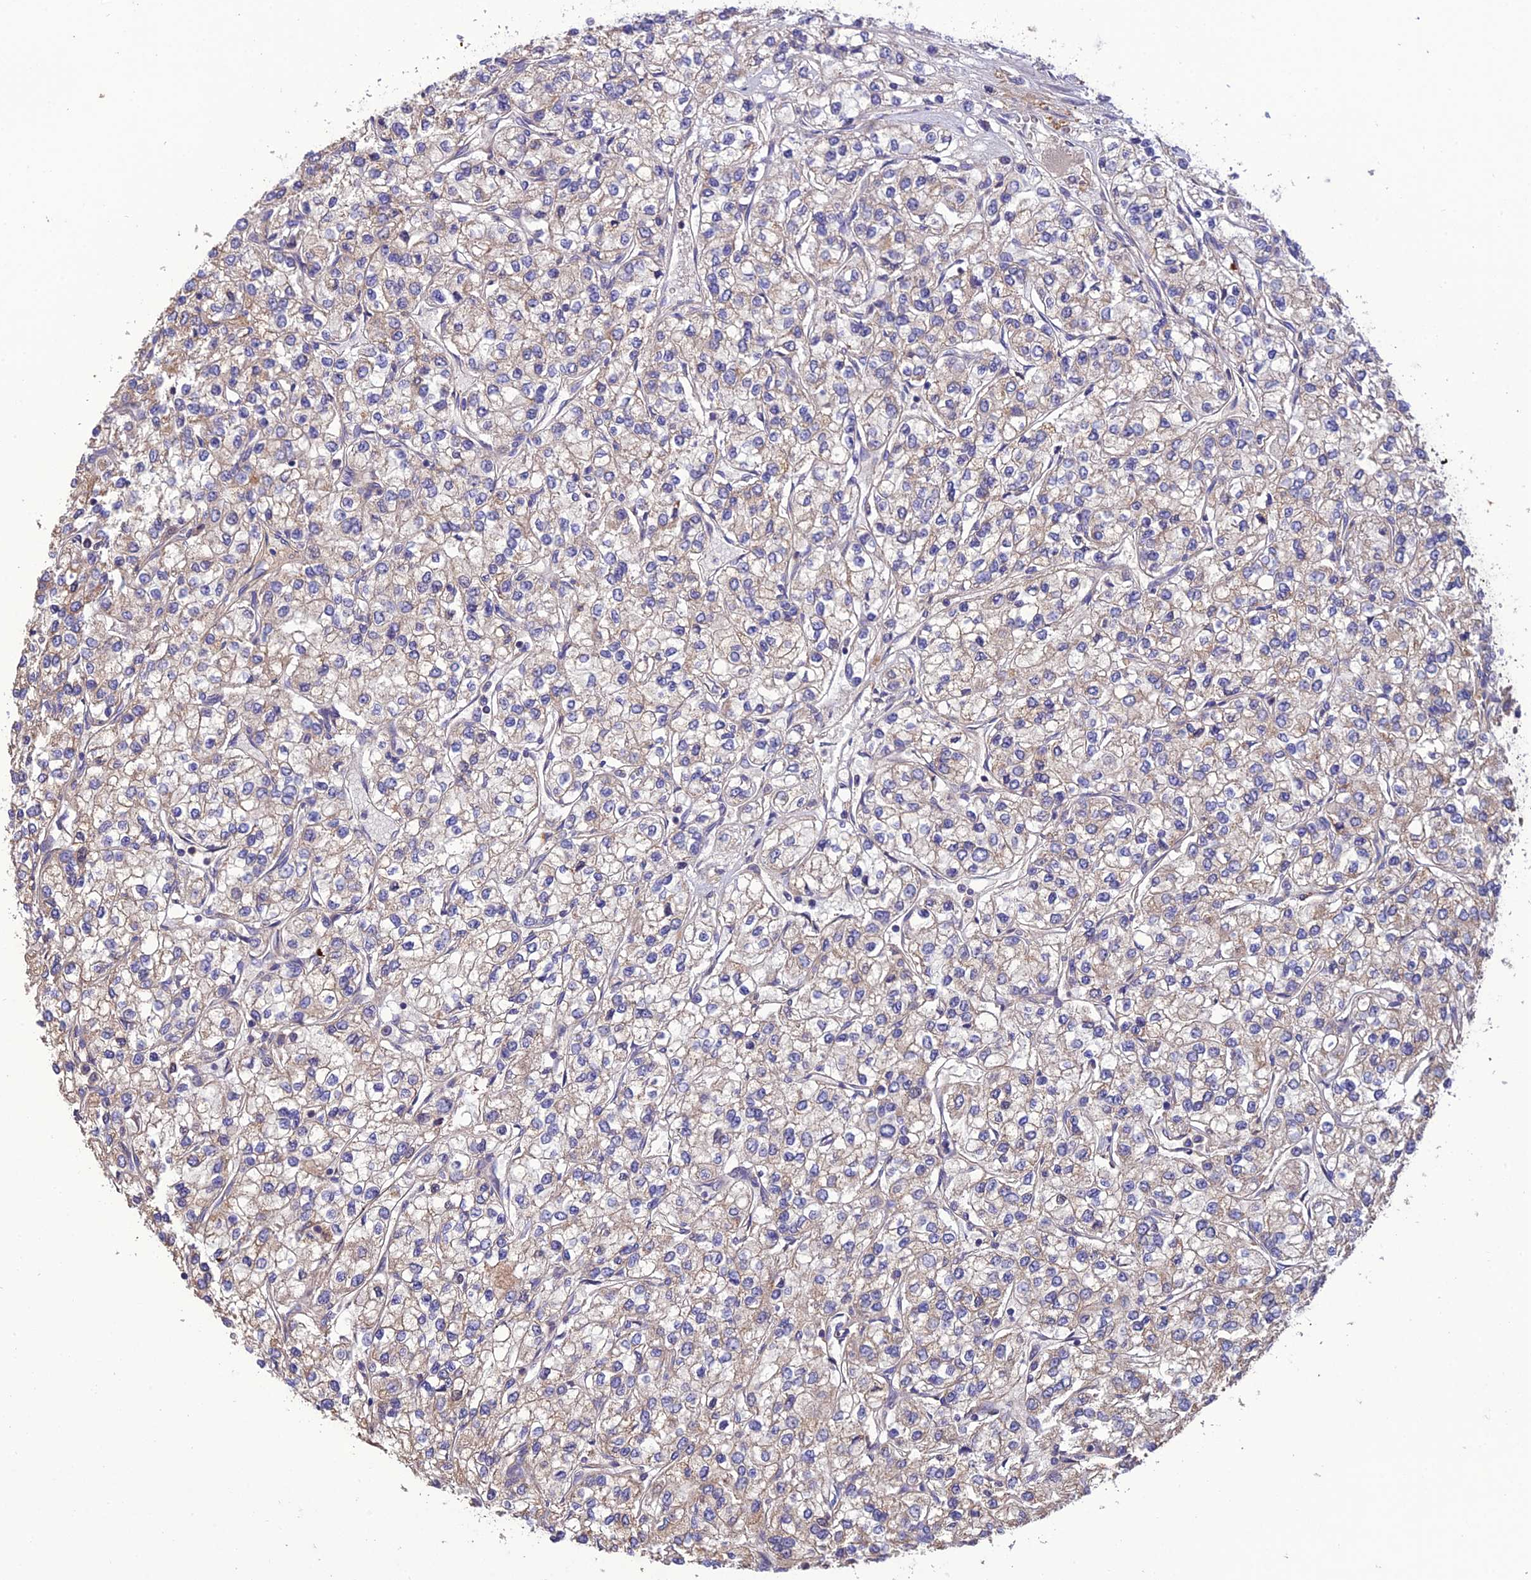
{"staining": {"intensity": "weak", "quantity": "25%-75%", "location": "cytoplasmic/membranous"}, "tissue": "renal cancer", "cell_type": "Tumor cells", "image_type": "cancer", "snomed": [{"axis": "morphology", "description": "Adenocarcinoma, NOS"}, {"axis": "topography", "description": "Kidney"}], "caption": "A high-resolution micrograph shows immunohistochemistry staining of renal cancer, which displays weak cytoplasmic/membranous expression in approximately 25%-75% of tumor cells.", "gene": "MIOS", "patient": {"sex": "male", "age": 80}}